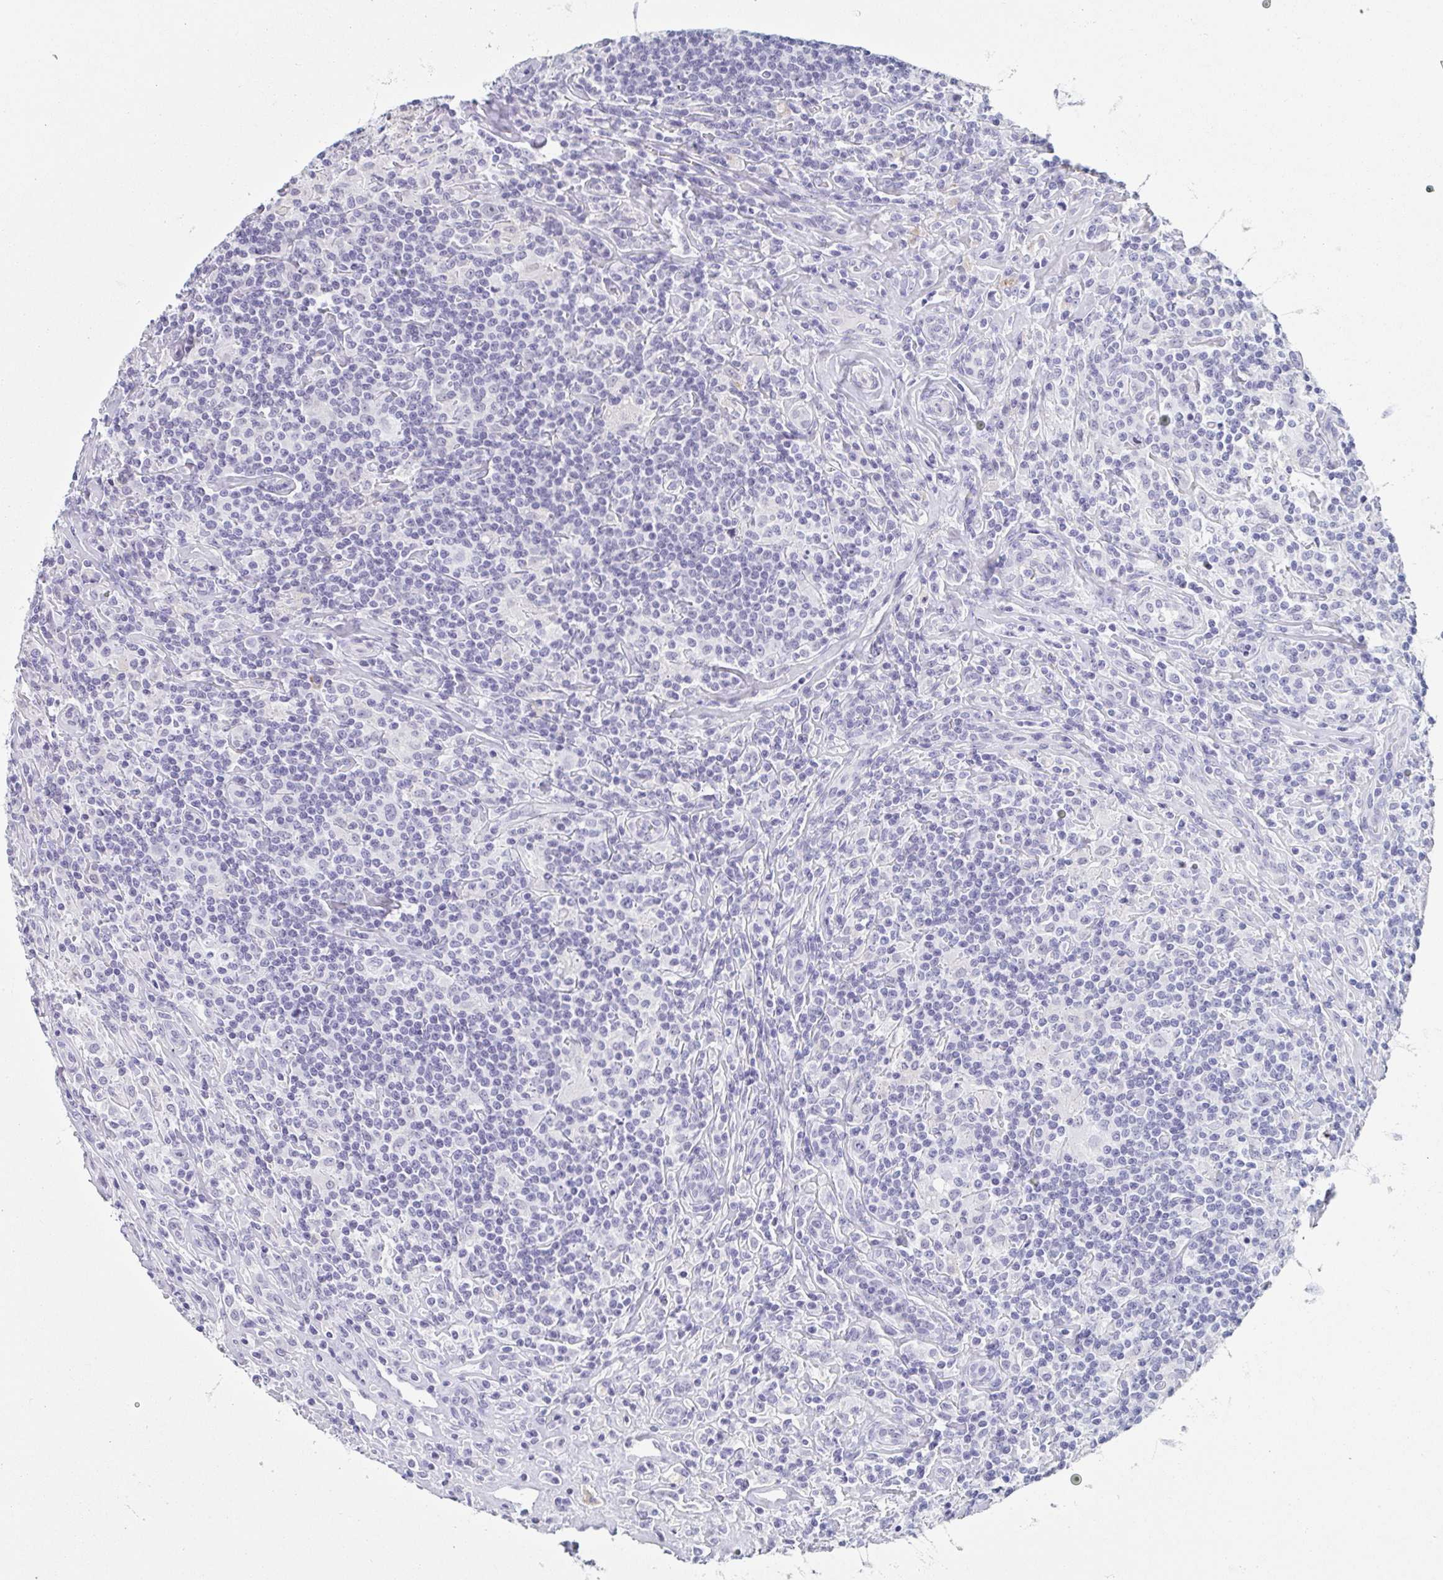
{"staining": {"intensity": "negative", "quantity": "none", "location": "none"}, "tissue": "lymphoma", "cell_type": "Tumor cells", "image_type": "cancer", "snomed": [{"axis": "morphology", "description": "Hodgkin's disease, NOS"}, {"axis": "morphology", "description": "Hodgkin's lymphoma, nodular sclerosis"}, {"axis": "topography", "description": "Lymph node"}], "caption": "Photomicrograph shows no significant protein expression in tumor cells of lymphoma.", "gene": "REG4", "patient": {"sex": "female", "age": 10}}